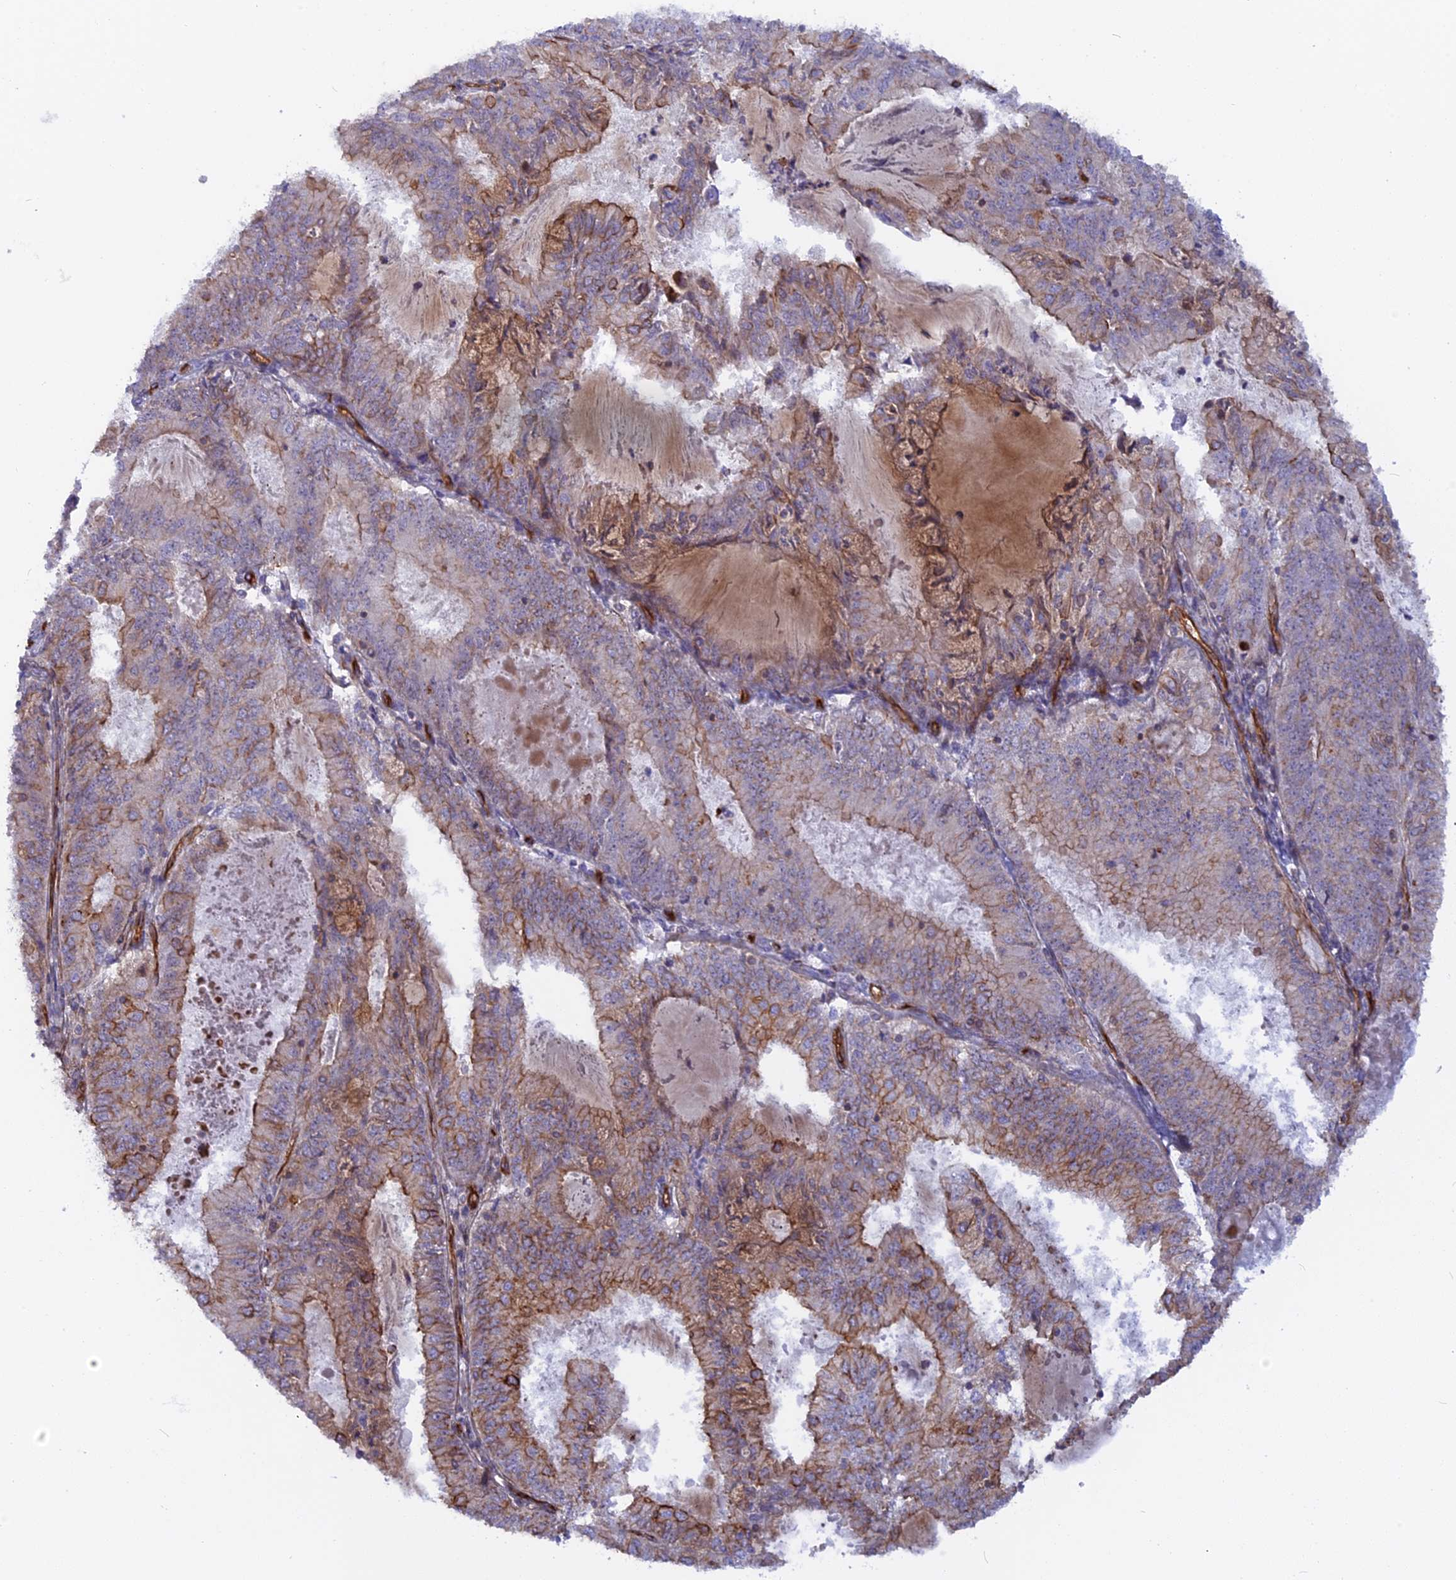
{"staining": {"intensity": "moderate", "quantity": "25%-75%", "location": "cytoplasmic/membranous"}, "tissue": "endometrial cancer", "cell_type": "Tumor cells", "image_type": "cancer", "snomed": [{"axis": "morphology", "description": "Adenocarcinoma, NOS"}, {"axis": "topography", "description": "Endometrium"}], "caption": "A photomicrograph showing moderate cytoplasmic/membranous expression in about 25%-75% of tumor cells in endometrial cancer (adenocarcinoma), as visualized by brown immunohistochemical staining.", "gene": "CNBD2", "patient": {"sex": "female", "age": 73}}